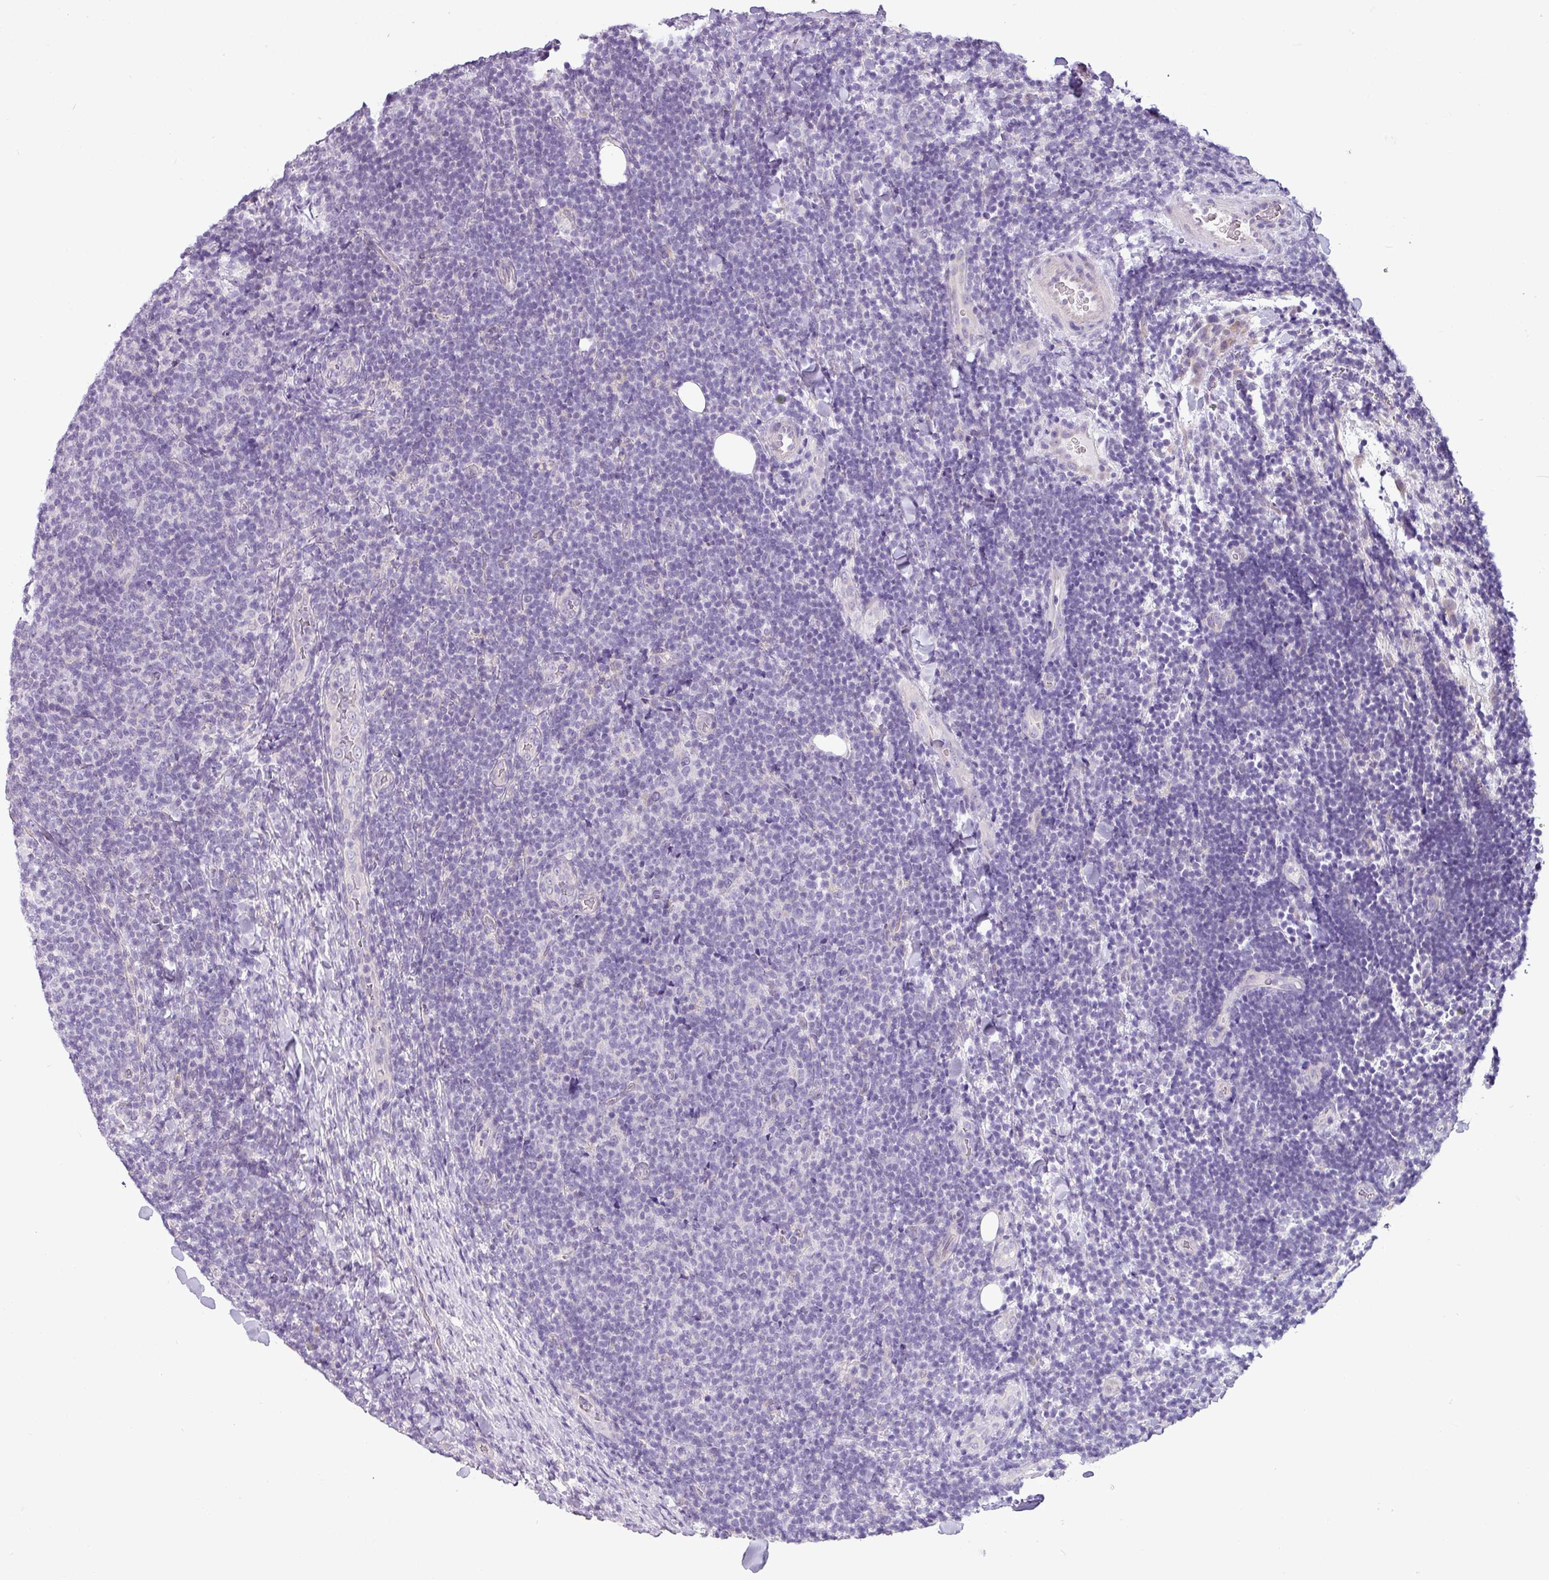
{"staining": {"intensity": "negative", "quantity": "none", "location": "none"}, "tissue": "lymphoma", "cell_type": "Tumor cells", "image_type": "cancer", "snomed": [{"axis": "morphology", "description": "Malignant lymphoma, non-Hodgkin's type, Low grade"}, {"axis": "topography", "description": "Lymph node"}], "caption": "Protein analysis of malignant lymphoma, non-Hodgkin's type (low-grade) shows no significant expression in tumor cells.", "gene": "TOR1AIP2", "patient": {"sex": "male", "age": 66}}